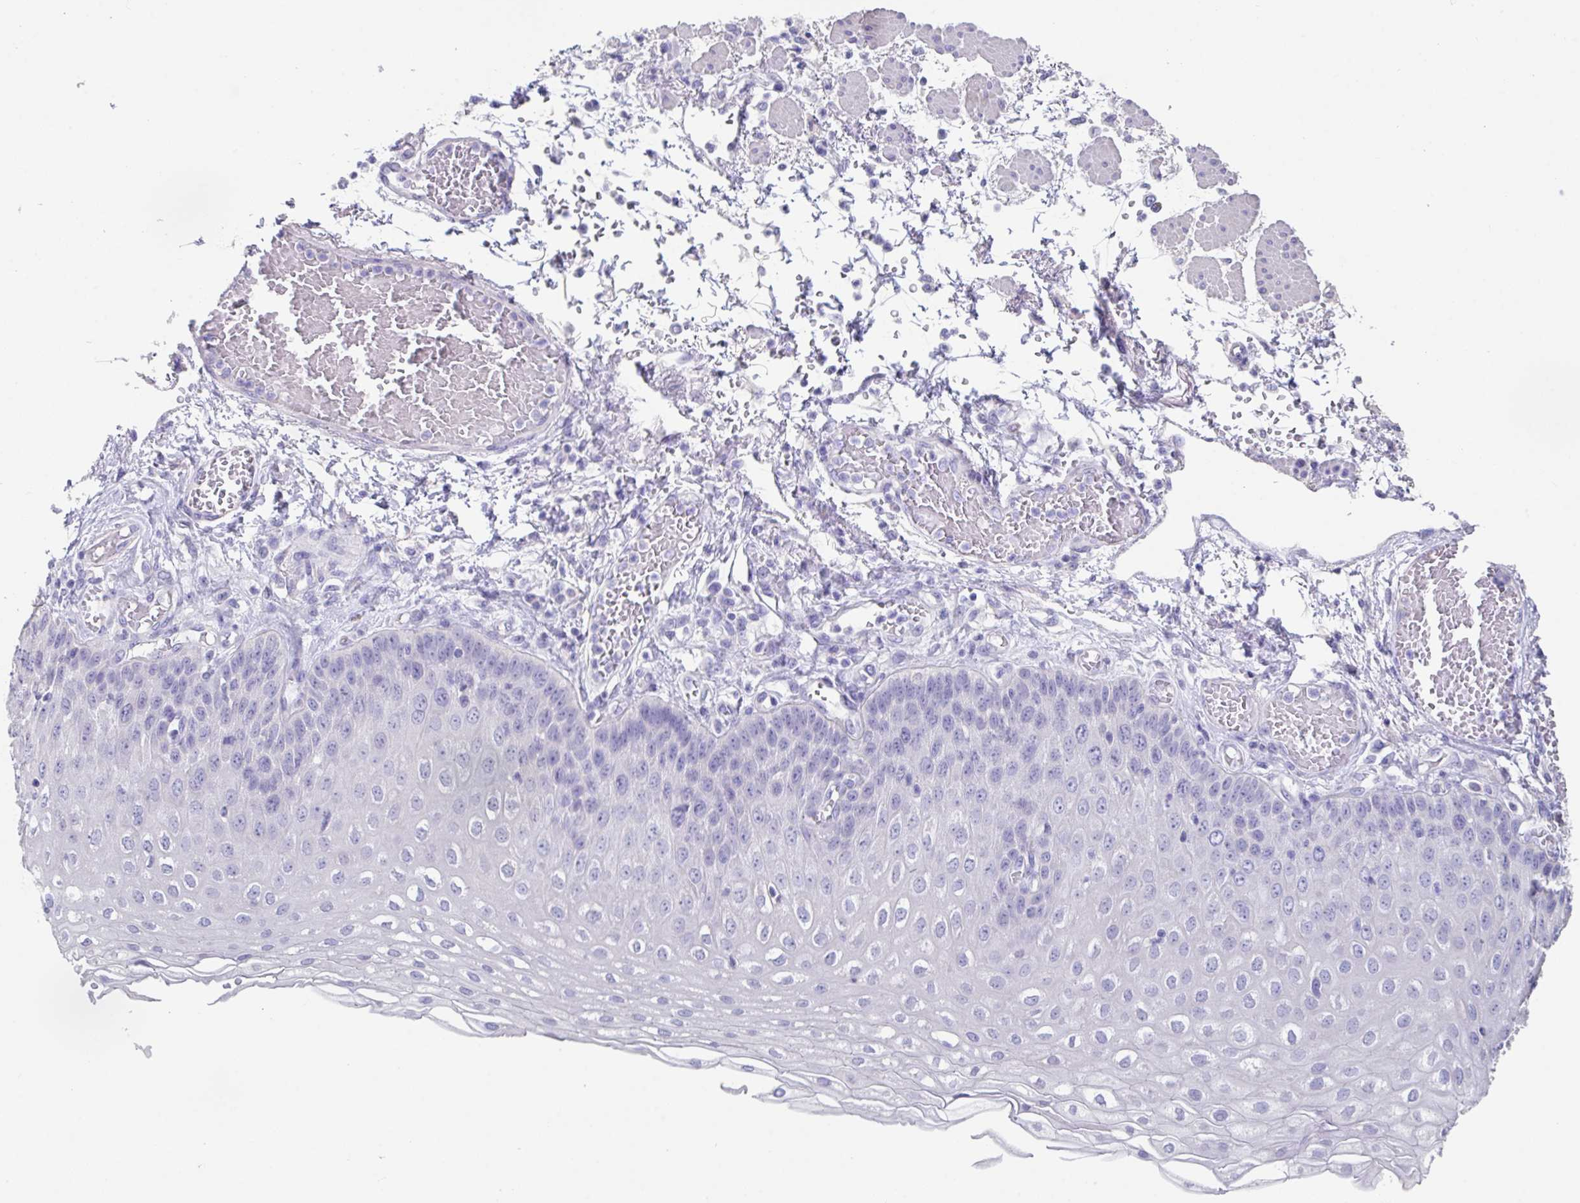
{"staining": {"intensity": "negative", "quantity": "none", "location": "none"}, "tissue": "esophagus", "cell_type": "Squamous epithelial cells", "image_type": "normal", "snomed": [{"axis": "morphology", "description": "Normal tissue, NOS"}, {"axis": "morphology", "description": "Adenocarcinoma, NOS"}, {"axis": "topography", "description": "Esophagus"}], "caption": "This photomicrograph is of normal esophagus stained with IHC to label a protein in brown with the nuclei are counter-stained blue. There is no positivity in squamous epithelial cells. (Brightfield microscopy of DAB (3,3'-diaminobenzidine) immunohistochemistry (IHC) at high magnification).", "gene": "SLC44A4", "patient": {"sex": "male", "age": 81}}